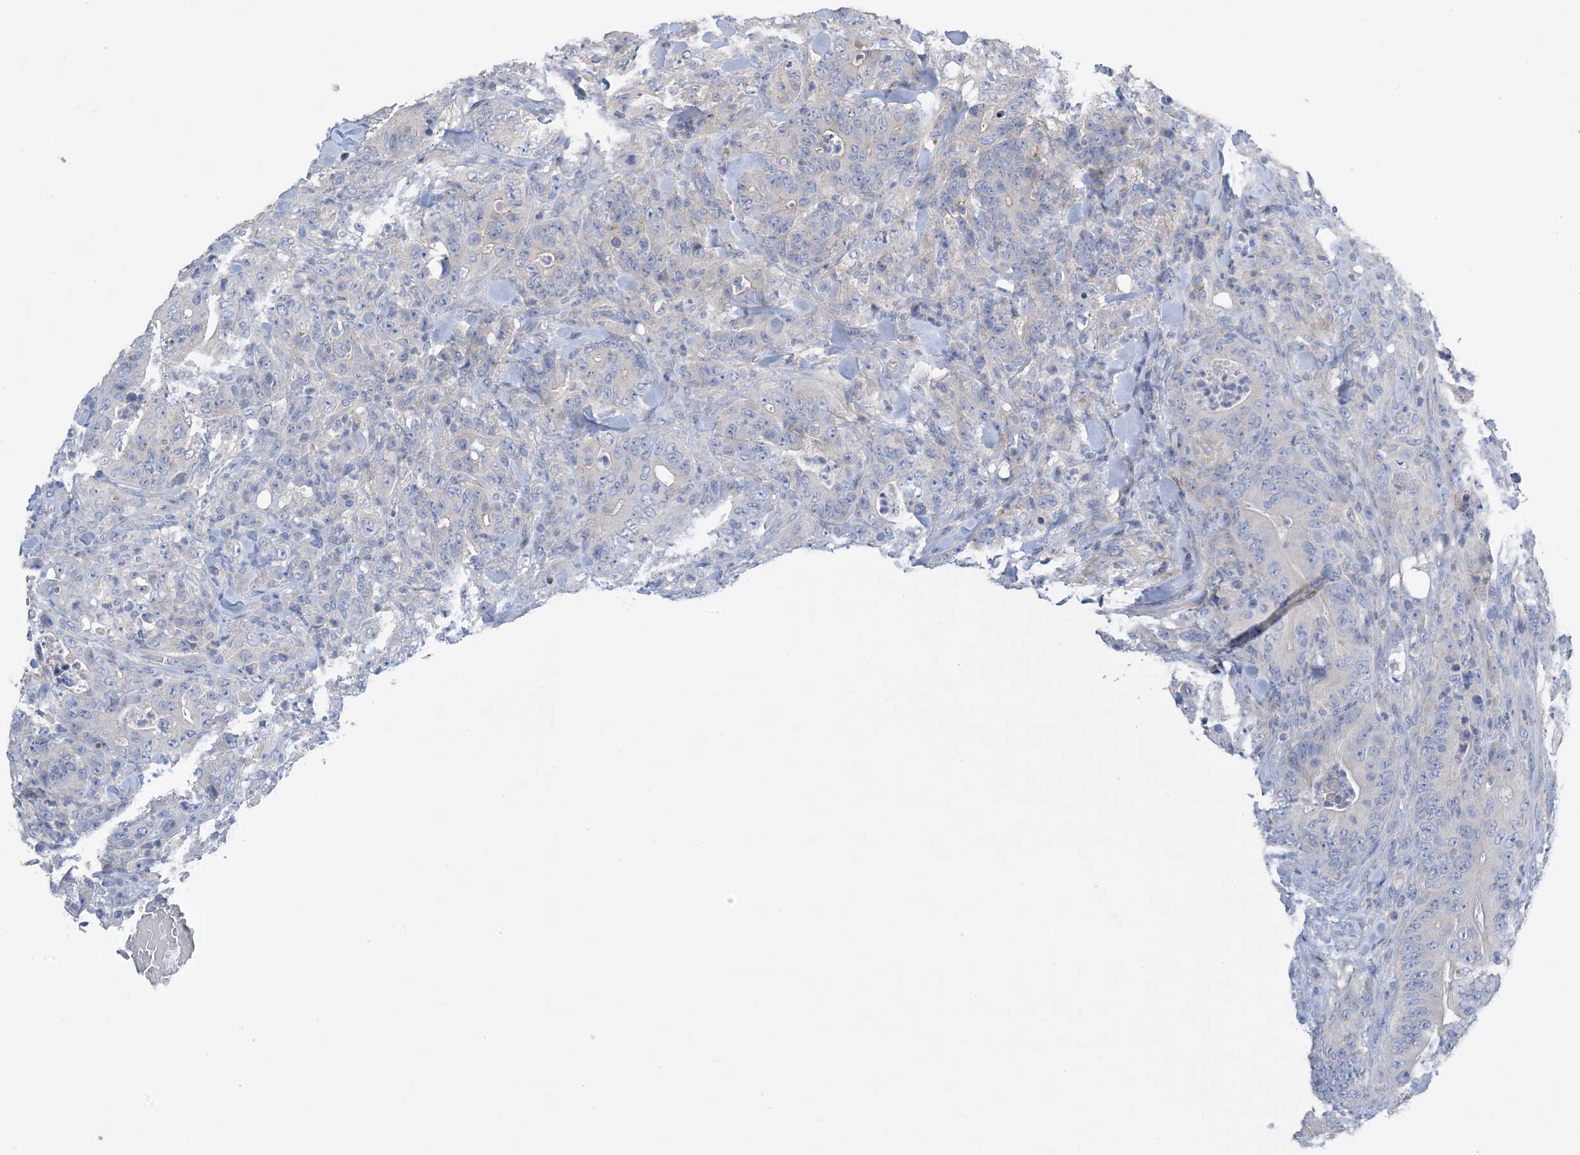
{"staining": {"intensity": "negative", "quantity": "none", "location": "none"}, "tissue": "colorectal cancer", "cell_type": "Tumor cells", "image_type": "cancer", "snomed": [{"axis": "morphology", "description": "Normal tissue, NOS"}, {"axis": "topography", "description": "Colon"}], "caption": "A histopathology image of colorectal cancer stained for a protein reveals no brown staining in tumor cells.", "gene": "KPRP", "patient": {"sex": "female", "age": 82}}